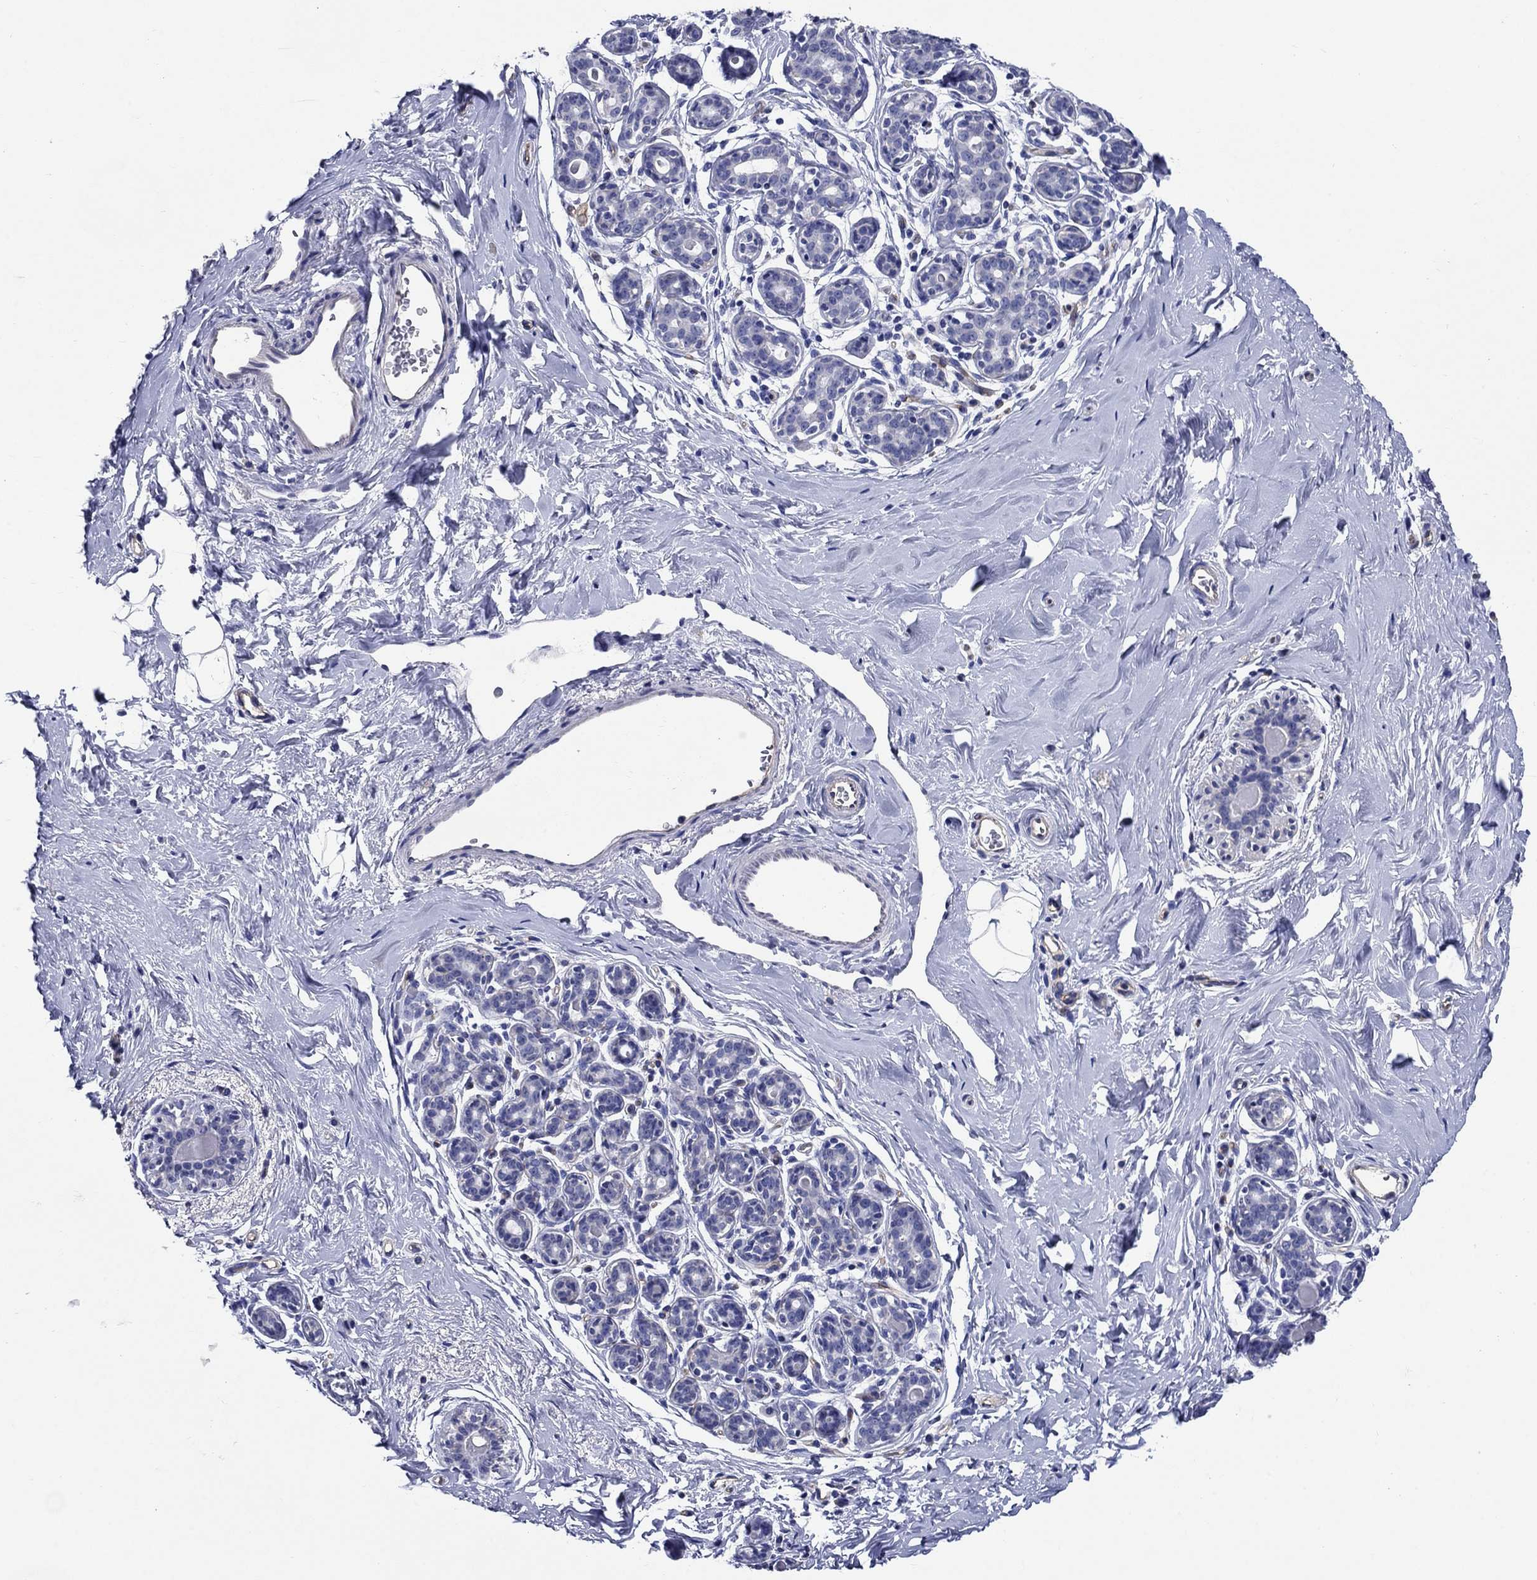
{"staining": {"intensity": "negative", "quantity": "none", "location": "none"}, "tissue": "breast", "cell_type": "Adipocytes", "image_type": "normal", "snomed": [{"axis": "morphology", "description": "Normal tissue, NOS"}, {"axis": "topography", "description": "Skin"}, {"axis": "topography", "description": "Breast"}], "caption": "High magnification brightfield microscopy of unremarkable breast stained with DAB (3,3'-diaminobenzidine) (brown) and counterstained with hematoxylin (blue): adipocytes show no significant positivity.", "gene": "SMCP", "patient": {"sex": "female", "age": 43}}